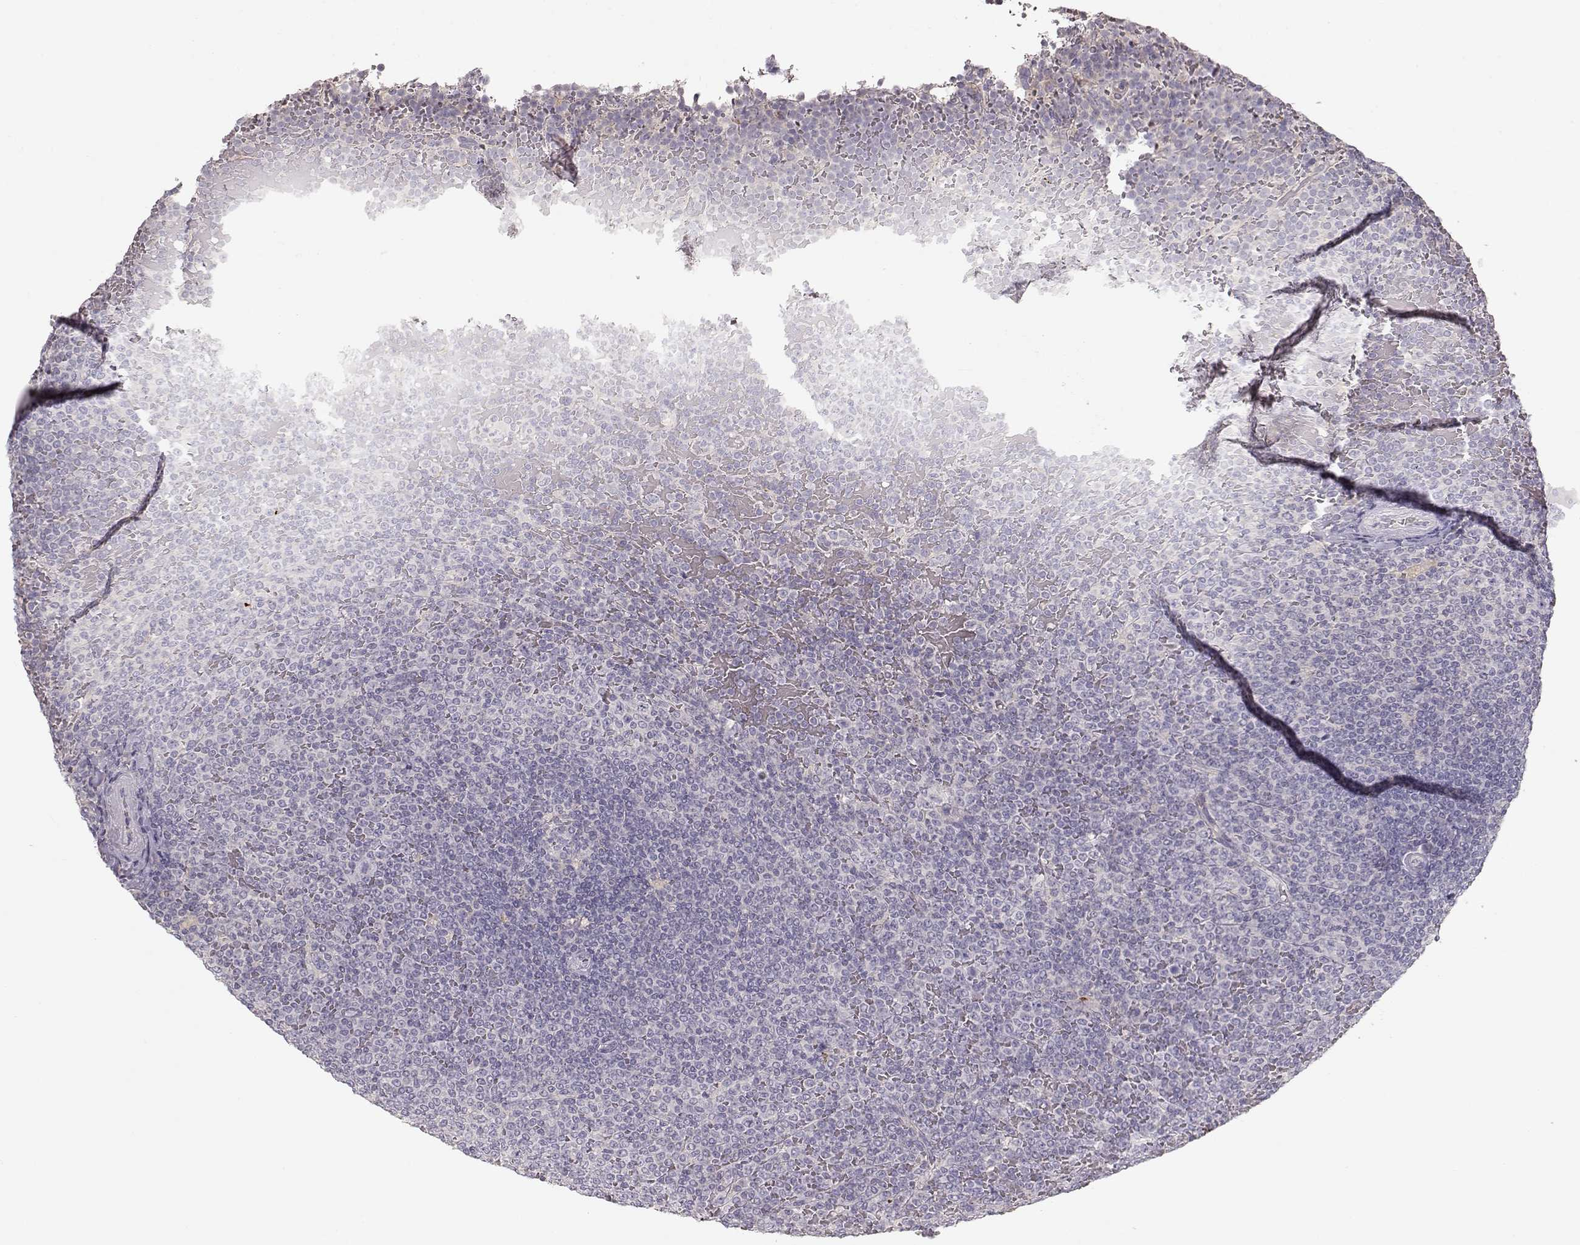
{"staining": {"intensity": "negative", "quantity": "none", "location": "none"}, "tissue": "lymphoma", "cell_type": "Tumor cells", "image_type": "cancer", "snomed": [{"axis": "morphology", "description": "Malignant lymphoma, non-Hodgkin's type, Low grade"}, {"axis": "topography", "description": "Spleen"}], "caption": "This image is of lymphoma stained with immunohistochemistry to label a protein in brown with the nuclei are counter-stained blue. There is no staining in tumor cells.", "gene": "ARHGAP8", "patient": {"sex": "female", "age": 77}}